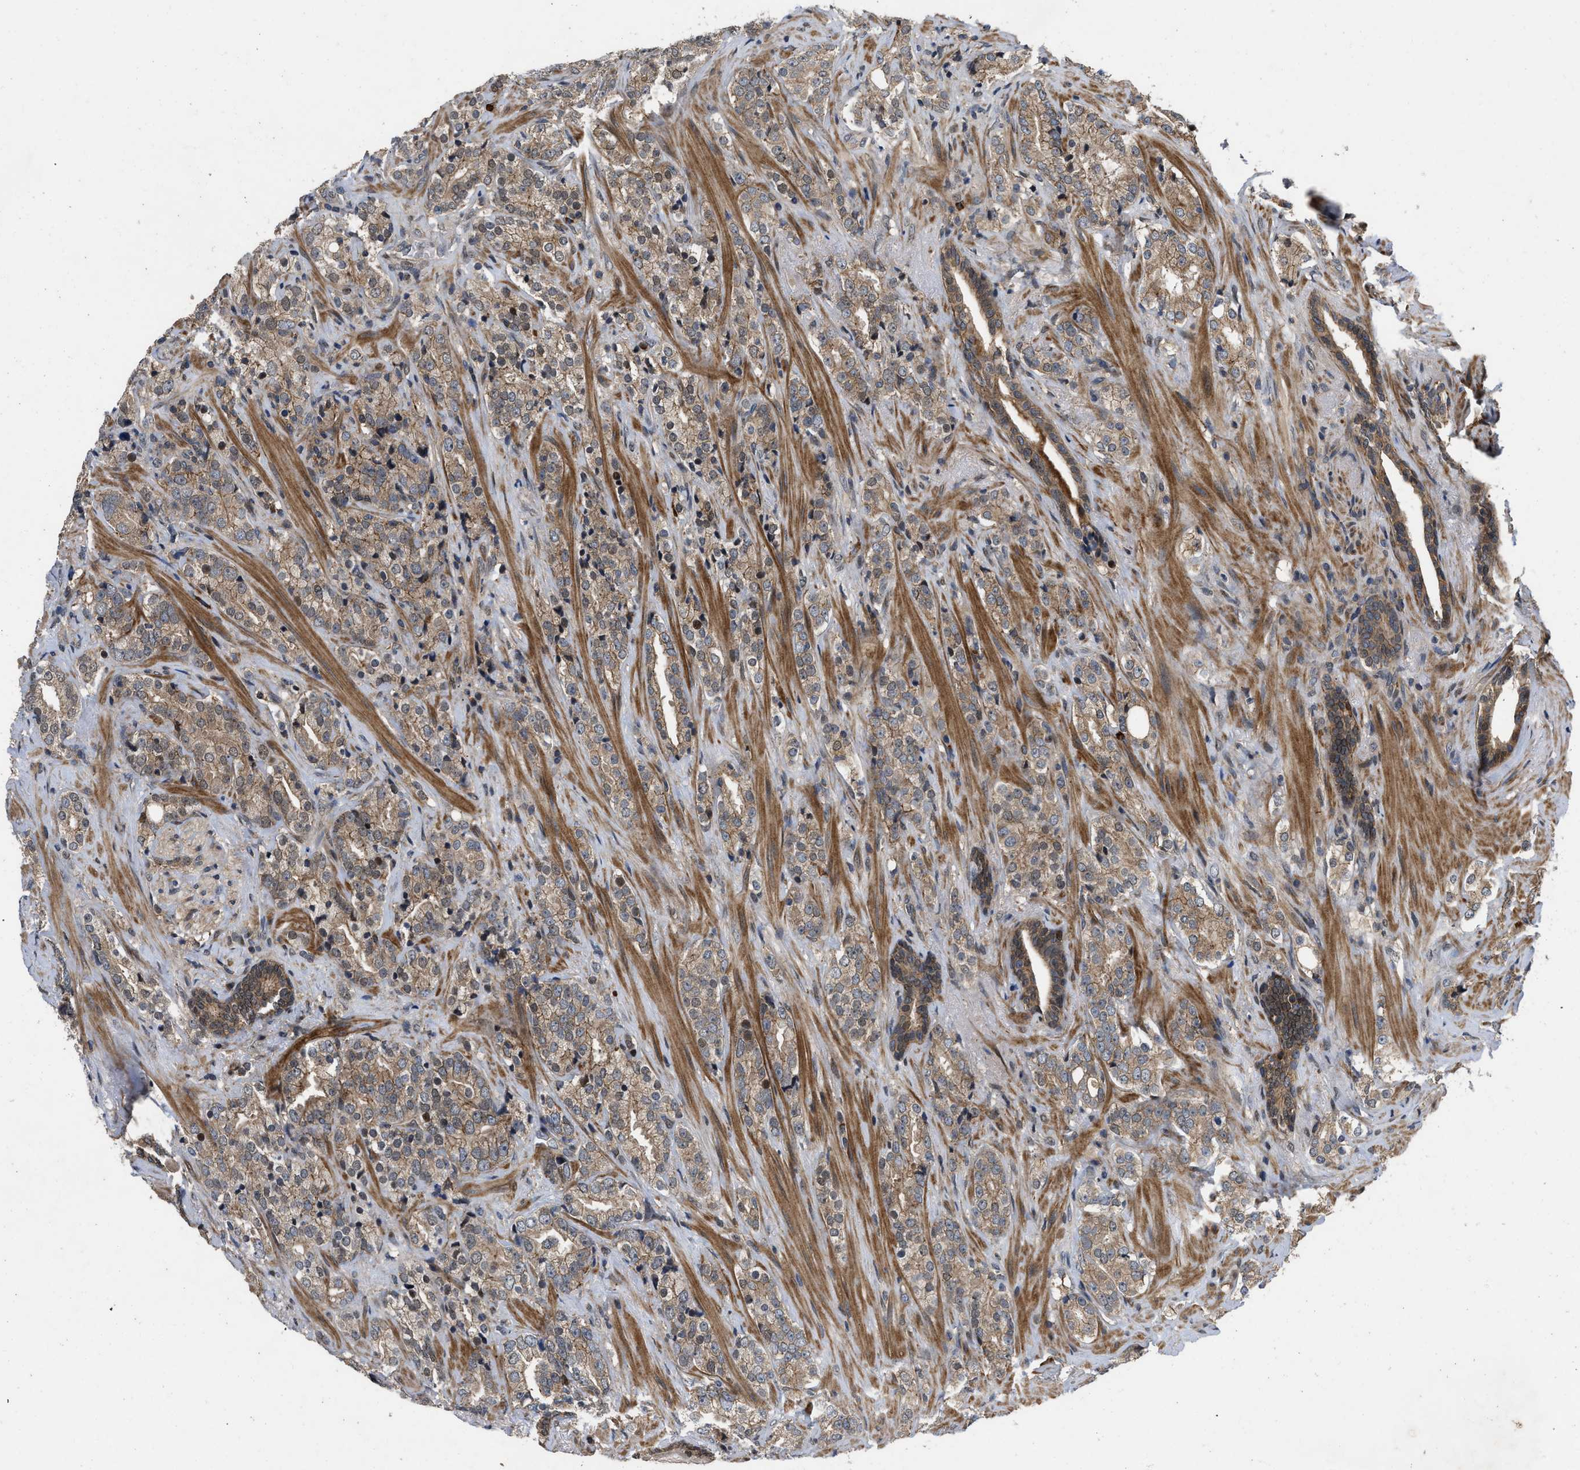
{"staining": {"intensity": "moderate", "quantity": ">75%", "location": "cytoplasmic/membranous"}, "tissue": "prostate cancer", "cell_type": "Tumor cells", "image_type": "cancer", "snomed": [{"axis": "morphology", "description": "Adenocarcinoma, High grade"}, {"axis": "topography", "description": "Prostate"}], "caption": "There is medium levels of moderate cytoplasmic/membranous expression in tumor cells of prostate cancer (high-grade adenocarcinoma), as demonstrated by immunohistochemical staining (brown color).", "gene": "PRDM14", "patient": {"sex": "male", "age": 71}}